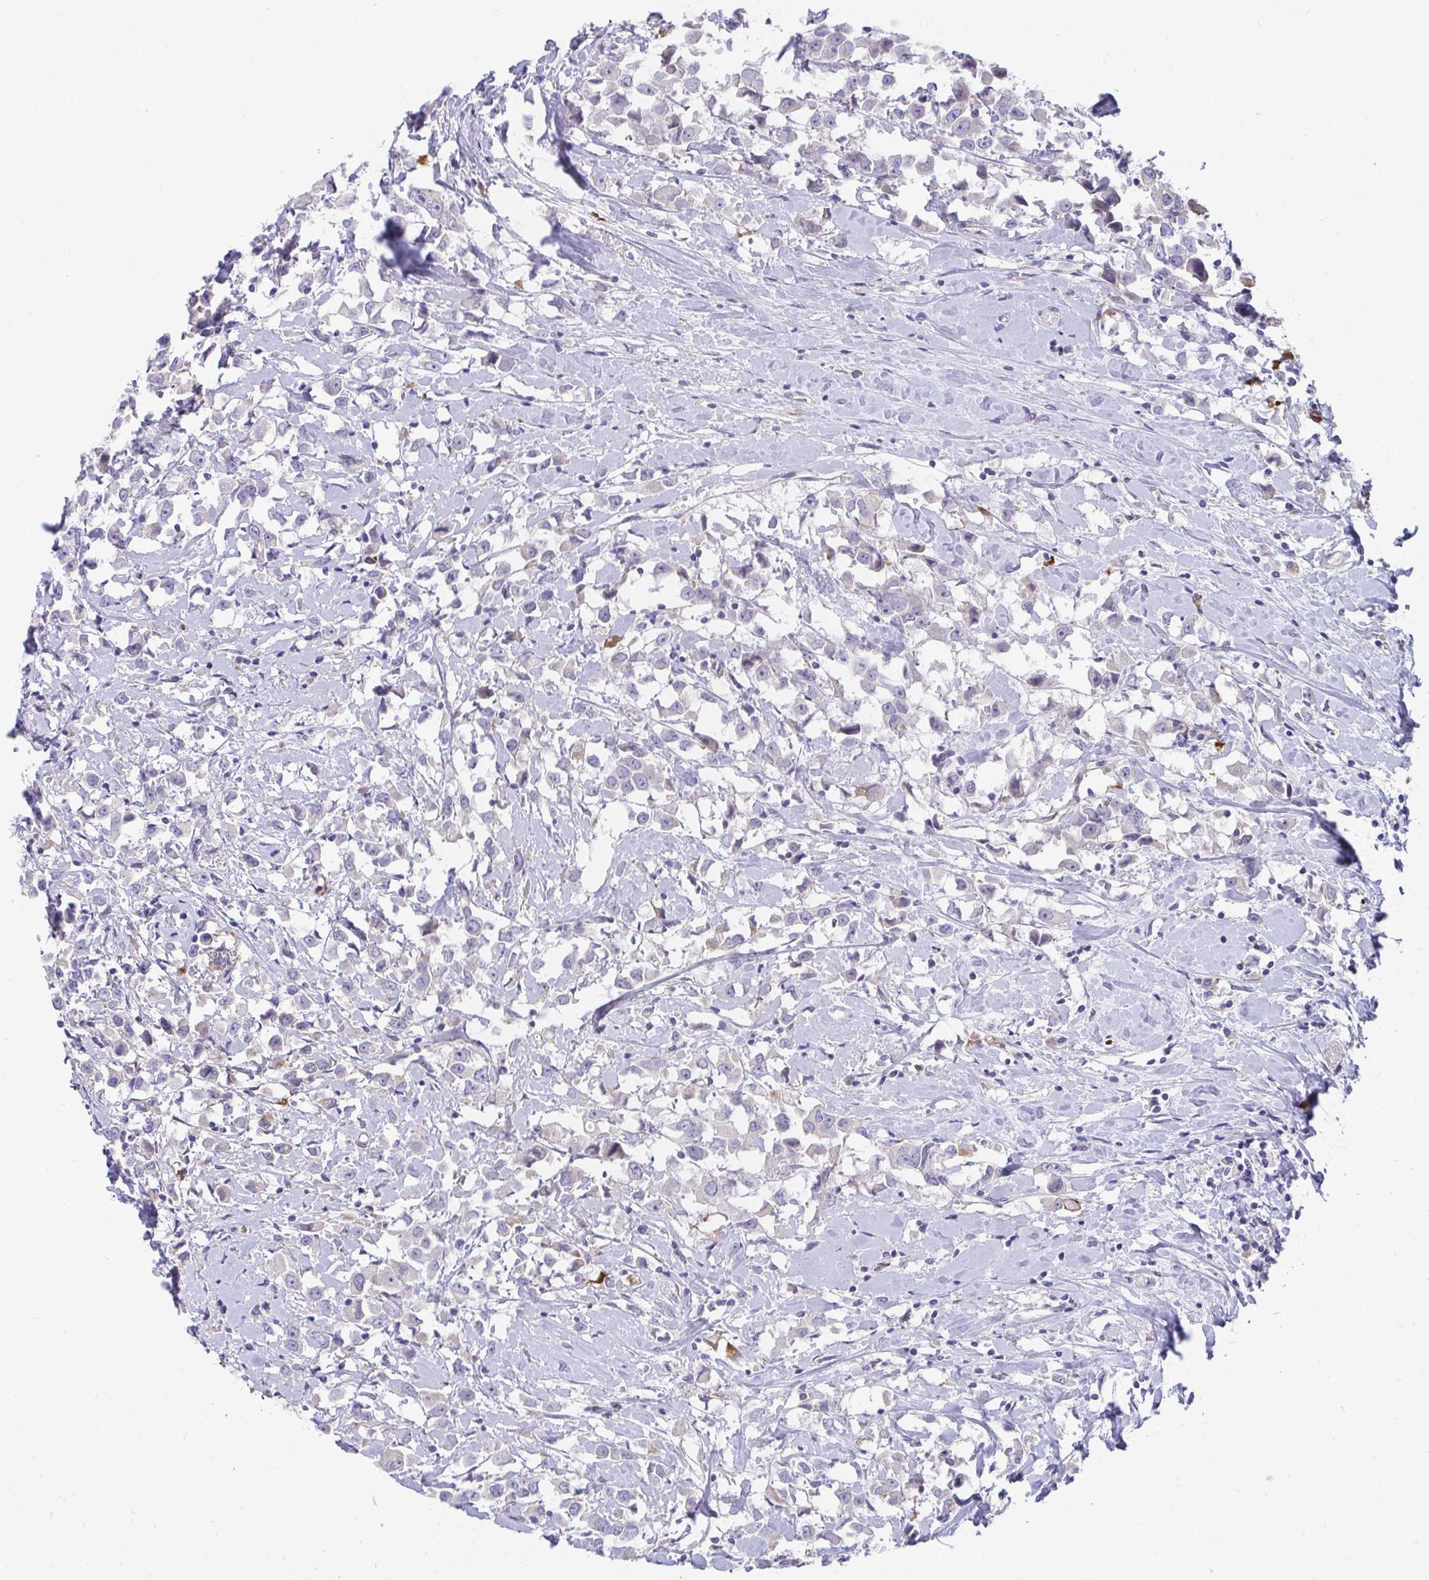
{"staining": {"intensity": "negative", "quantity": "none", "location": "none"}, "tissue": "breast cancer", "cell_type": "Tumor cells", "image_type": "cancer", "snomed": [{"axis": "morphology", "description": "Duct carcinoma"}, {"axis": "topography", "description": "Breast"}], "caption": "Human breast cancer stained for a protein using immunohistochemistry displays no expression in tumor cells.", "gene": "PIGZ", "patient": {"sex": "female", "age": 61}}